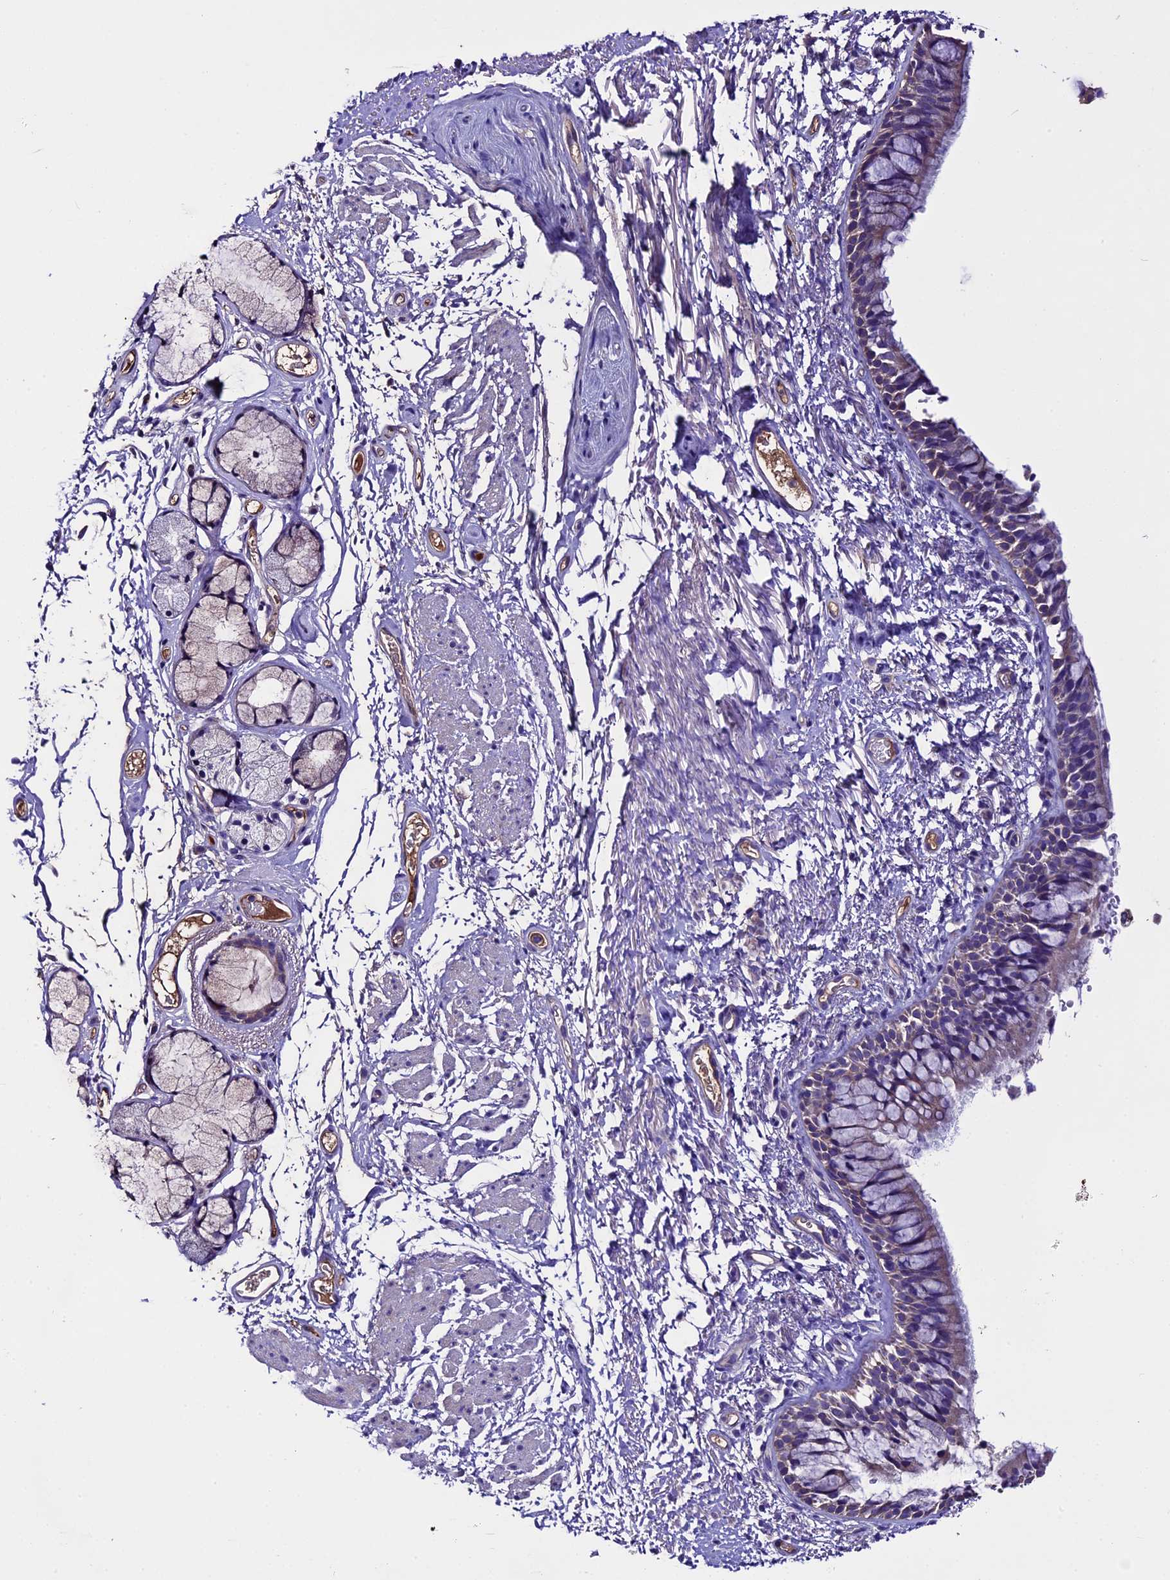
{"staining": {"intensity": "negative", "quantity": "none", "location": "none"}, "tissue": "bronchus", "cell_type": "Respiratory epithelial cells", "image_type": "normal", "snomed": [{"axis": "morphology", "description": "Normal tissue, NOS"}, {"axis": "topography", "description": "Cartilage tissue"}, {"axis": "topography", "description": "Bronchus"}], "caption": "The image exhibits no significant staining in respiratory epithelial cells of bronchus. (Stains: DAB (3,3'-diaminobenzidine) IHC with hematoxylin counter stain, Microscopy: brightfield microscopy at high magnification).", "gene": "TCP11L2", "patient": {"sex": "female", "age": 73}}